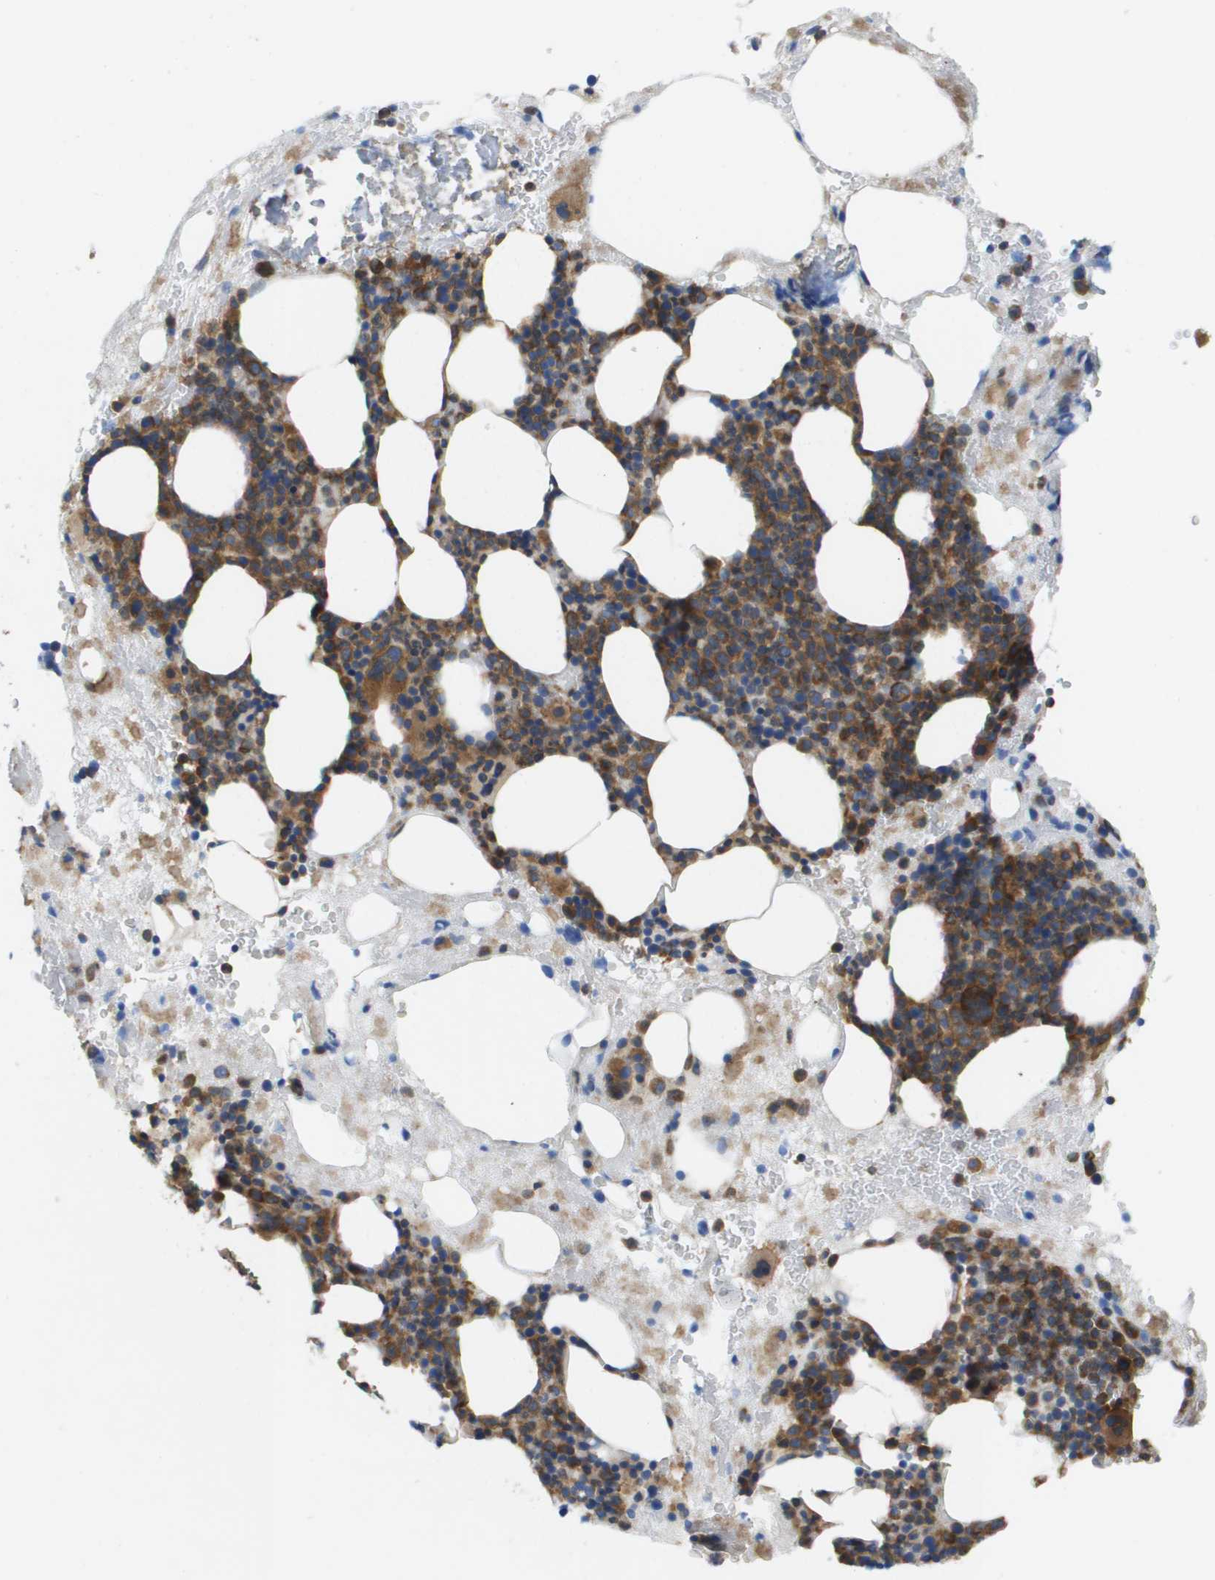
{"staining": {"intensity": "strong", "quantity": "25%-75%", "location": "cytoplasmic/membranous"}, "tissue": "bone marrow", "cell_type": "Hematopoietic cells", "image_type": "normal", "snomed": [{"axis": "morphology", "description": "Normal tissue, NOS"}, {"axis": "morphology", "description": "Inflammation, NOS"}, {"axis": "topography", "description": "Bone marrow"}], "caption": "Immunohistochemical staining of benign bone marrow reveals high levels of strong cytoplasmic/membranous staining in about 25%-75% of hematopoietic cells.", "gene": "EIF4G2", "patient": {"sex": "female", "age": 78}}